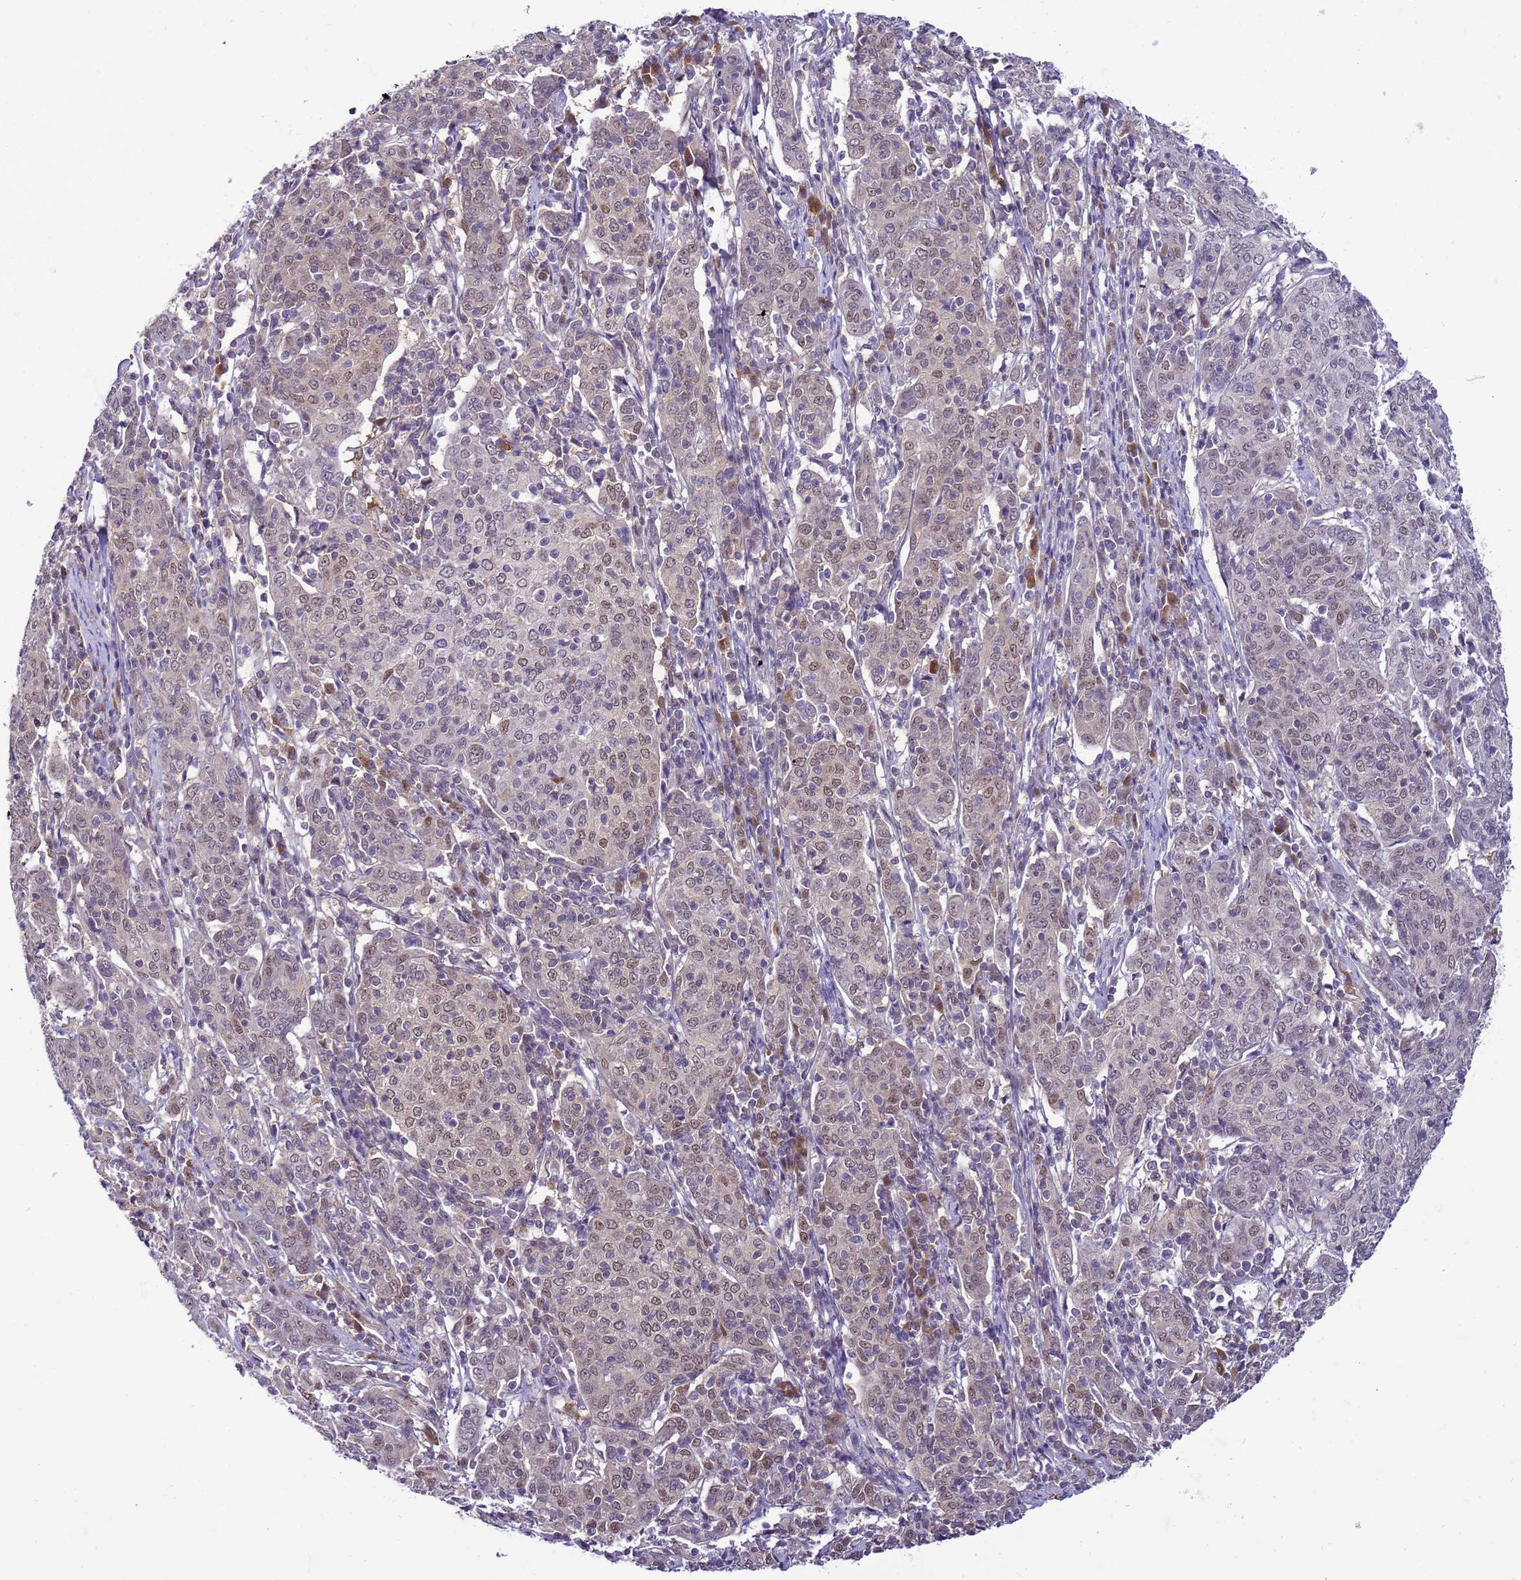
{"staining": {"intensity": "weak", "quantity": "25%-75%", "location": "nuclear"}, "tissue": "cervical cancer", "cell_type": "Tumor cells", "image_type": "cancer", "snomed": [{"axis": "morphology", "description": "Squamous cell carcinoma, NOS"}, {"axis": "topography", "description": "Cervix"}], "caption": "There is low levels of weak nuclear staining in tumor cells of cervical cancer, as demonstrated by immunohistochemical staining (brown color).", "gene": "DDI2", "patient": {"sex": "female", "age": 67}}